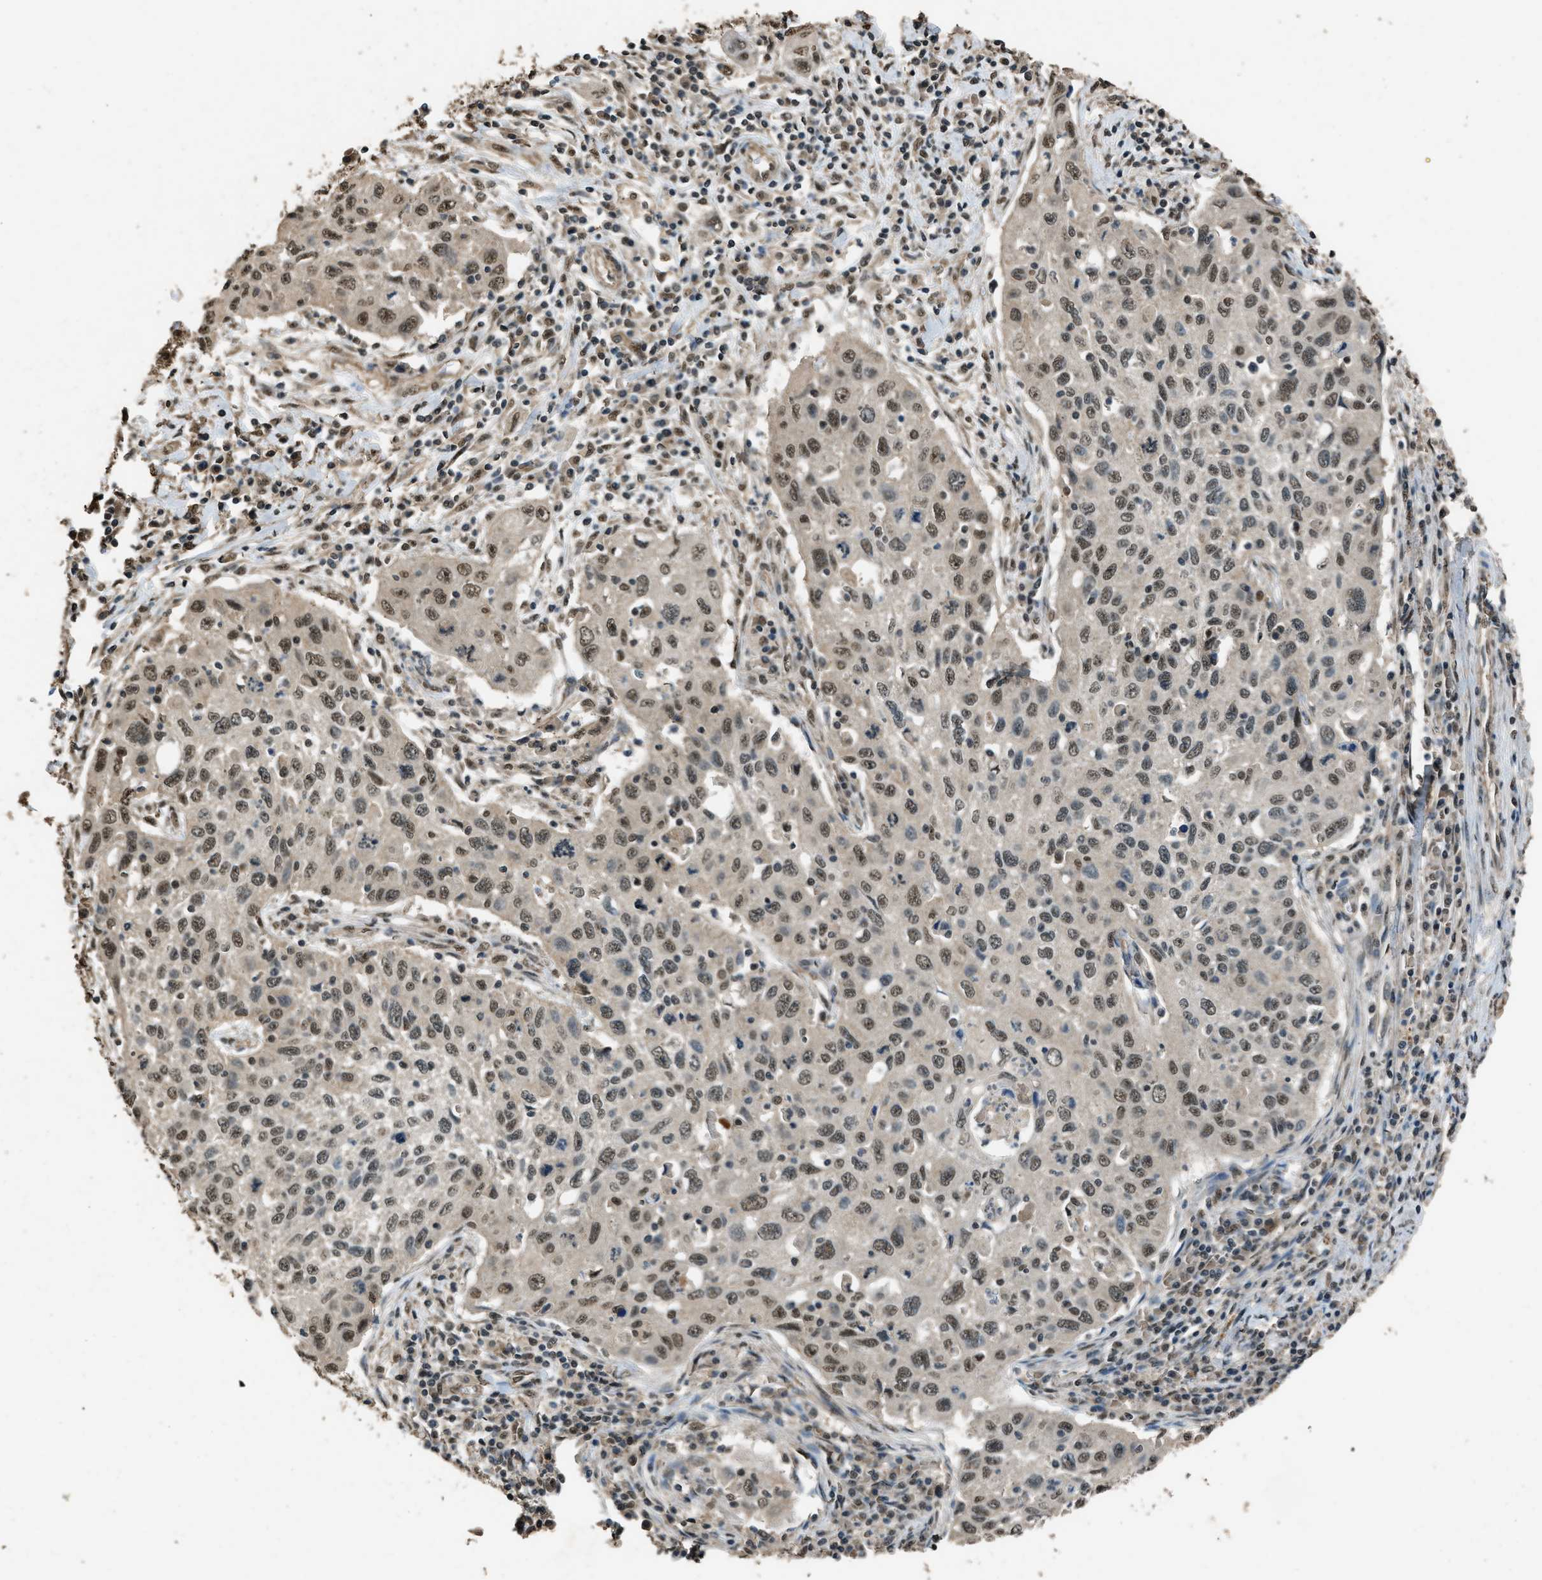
{"staining": {"intensity": "moderate", "quantity": ">75%", "location": "nuclear"}, "tissue": "cervical cancer", "cell_type": "Tumor cells", "image_type": "cancer", "snomed": [{"axis": "morphology", "description": "Squamous cell carcinoma, NOS"}, {"axis": "topography", "description": "Cervix"}], "caption": "This histopathology image reveals cervical cancer stained with IHC to label a protein in brown. The nuclear of tumor cells show moderate positivity for the protein. Nuclei are counter-stained blue.", "gene": "SERTAD2", "patient": {"sex": "female", "age": 53}}